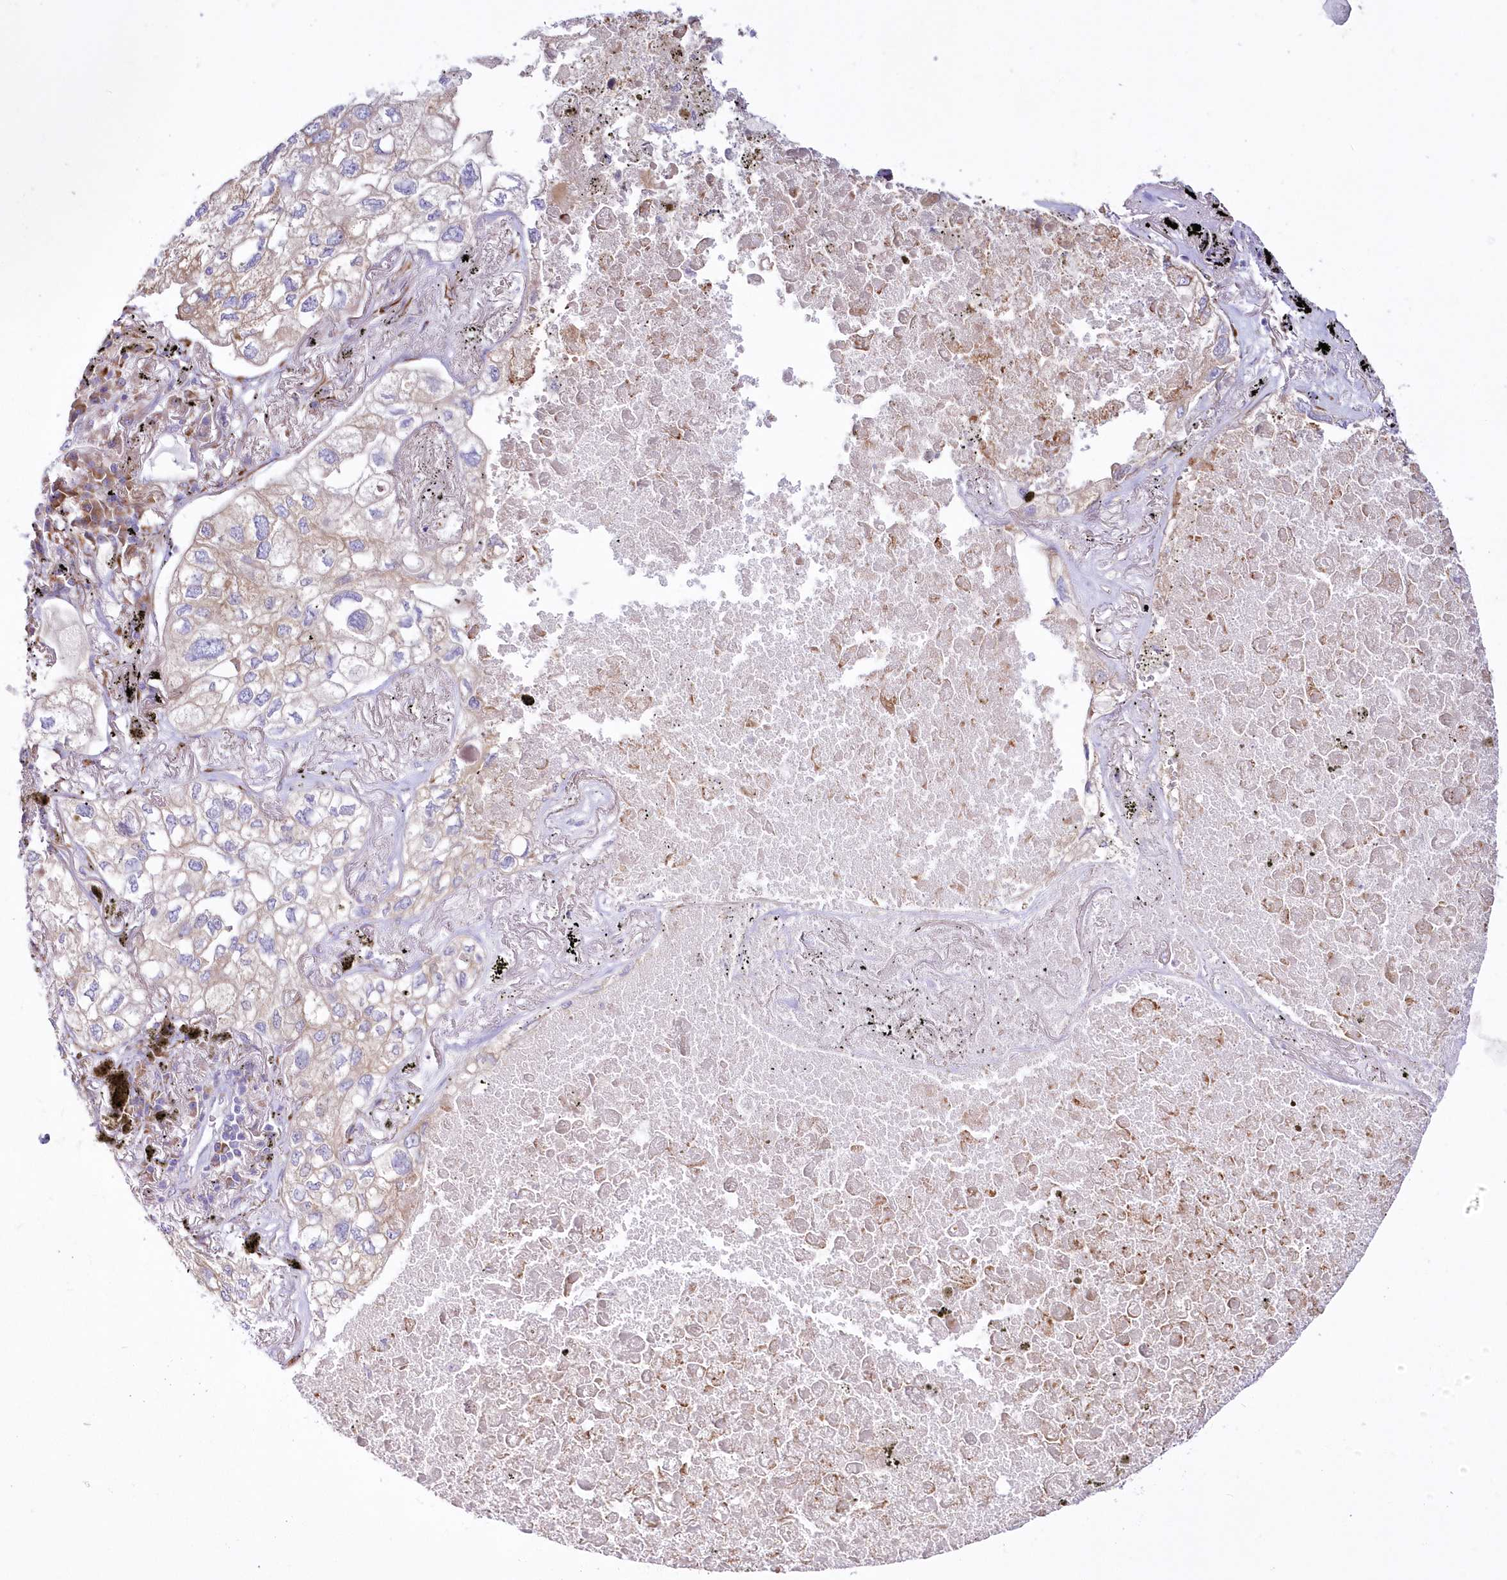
{"staining": {"intensity": "weak", "quantity": "<25%", "location": "cytoplasmic/membranous"}, "tissue": "lung cancer", "cell_type": "Tumor cells", "image_type": "cancer", "snomed": [{"axis": "morphology", "description": "Adenocarcinoma, NOS"}, {"axis": "topography", "description": "Lung"}], "caption": "There is no significant staining in tumor cells of lung adenocarcinoma.", "gene": "ARFGEF3", "patient": {"sex": "male", "age": 65}}